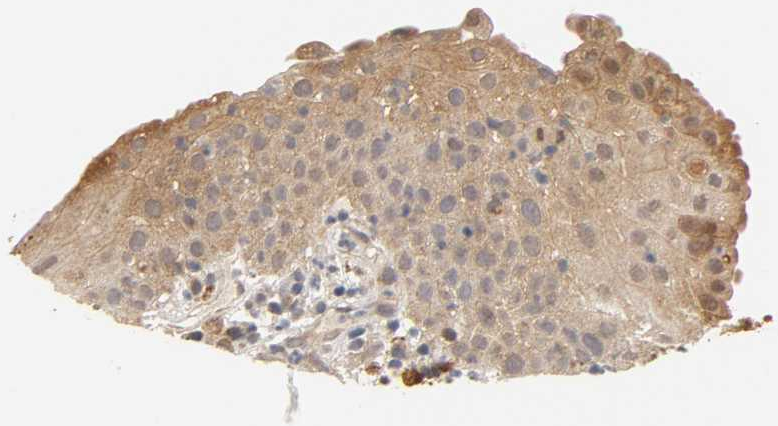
{"staining": {"intensity": "weak", "quantity": "25%-75%", "location": "cytoplasmic/membranous,nuclear"}, "tissue": "tonsil", "cell_type": "Germinal center cells", "image_type": "normal", "snomed": [{"axis": "morphology", "description": "Normal tissue, NOS"}, {"axis": "topography", "description": "Tonsil"}], "caption": "Germinal center cells show weak cytoplasmic/membranous,nuclear positivity in about 25%-75% of cells in unremarkable tonsil.", "gene": "GSTZ1", "patient": {"sex": "female", "age": 40}}